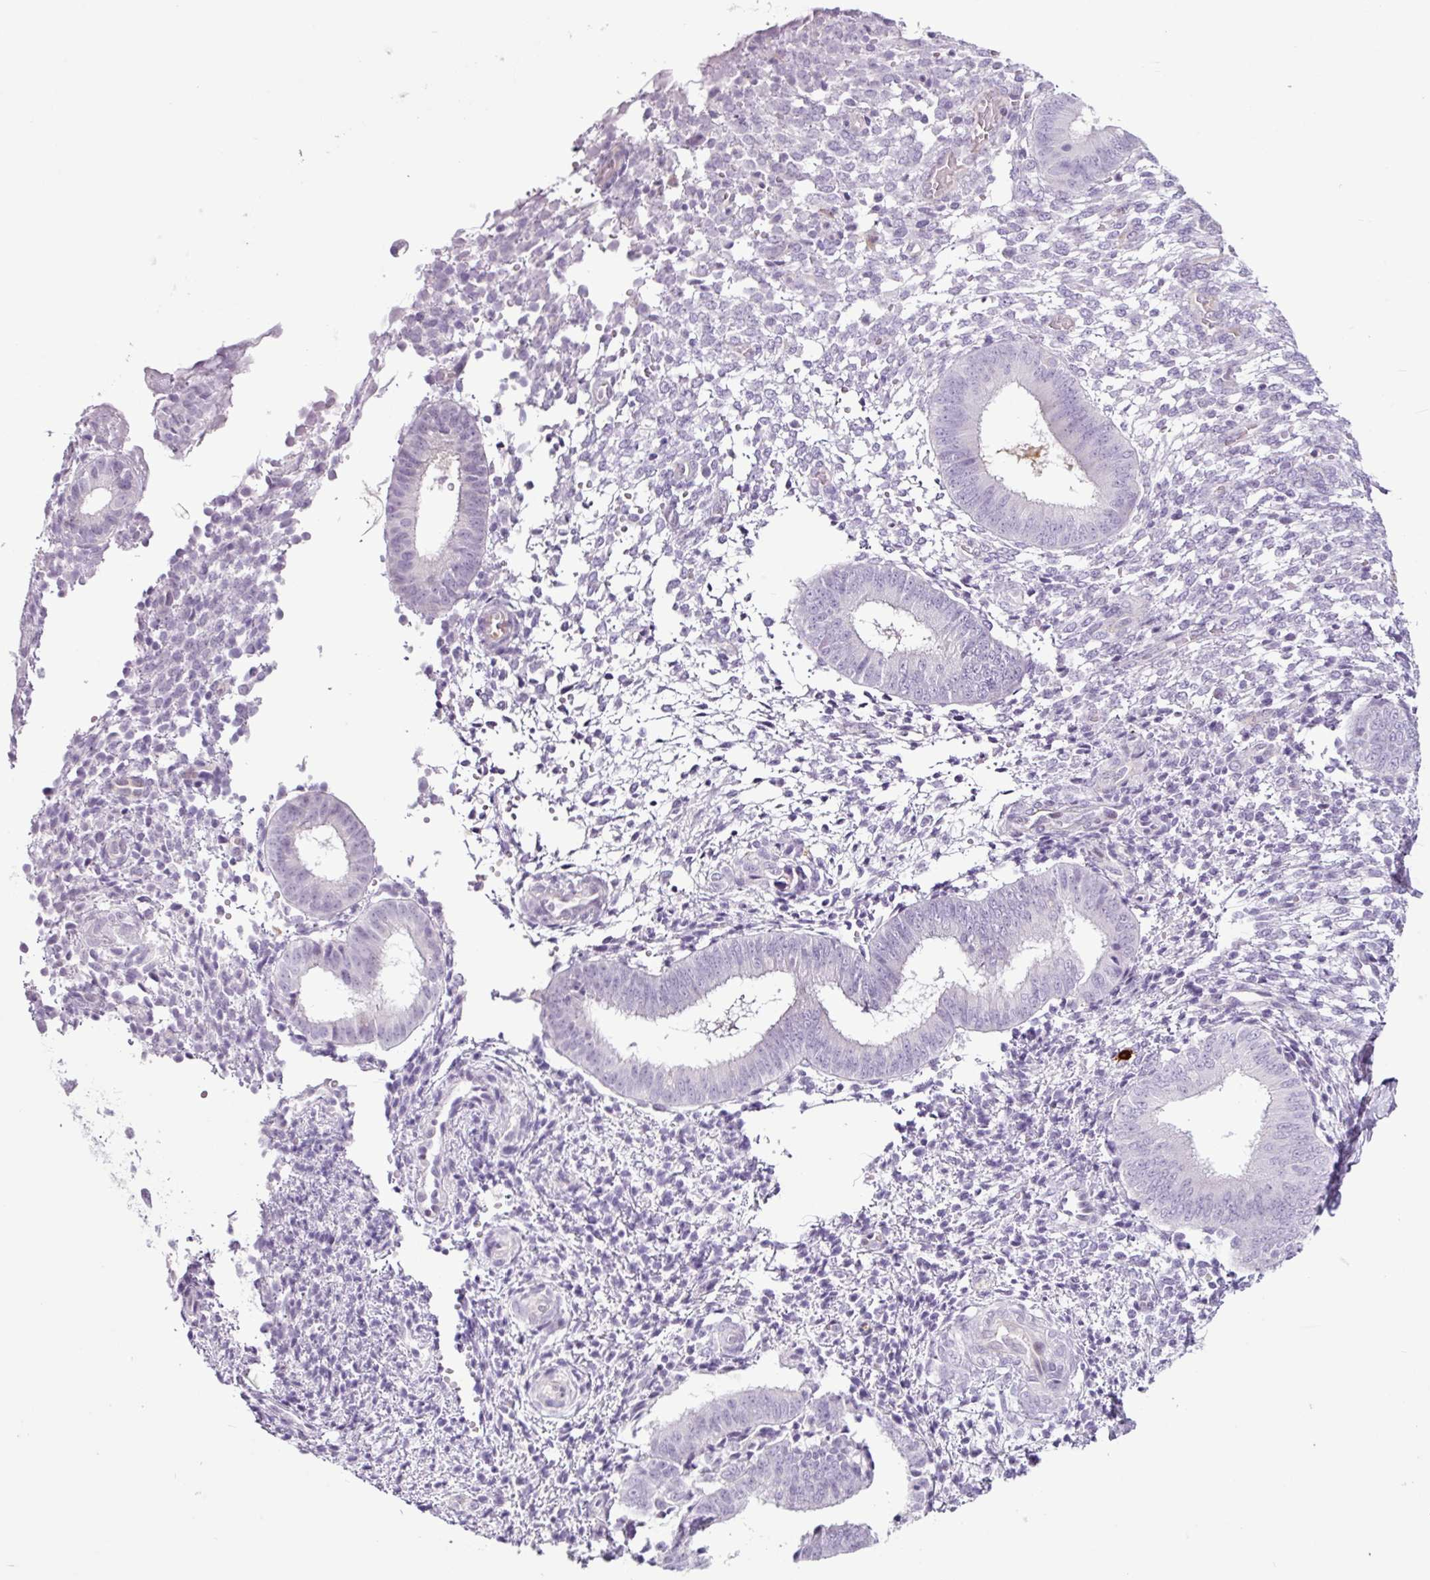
{"staining": {"intensity": "negative", "quantity": "none", "location": "none"}, "tissue": "endometrium", "cell_type": "Cells in endometrial stroma", "image_type": "normal", "snomed": [{"axis": "morphology", "description": "Normal tissue, NOS"}, {"axis": "topography", "description": "Endometrium"}], "caption": "Endometrium stained for a protein using immunohistochemistry displays no expression cells in endometrial stroma.", "gene": "TMEM178A", "patient": {"sex": "female", "age": 49}}